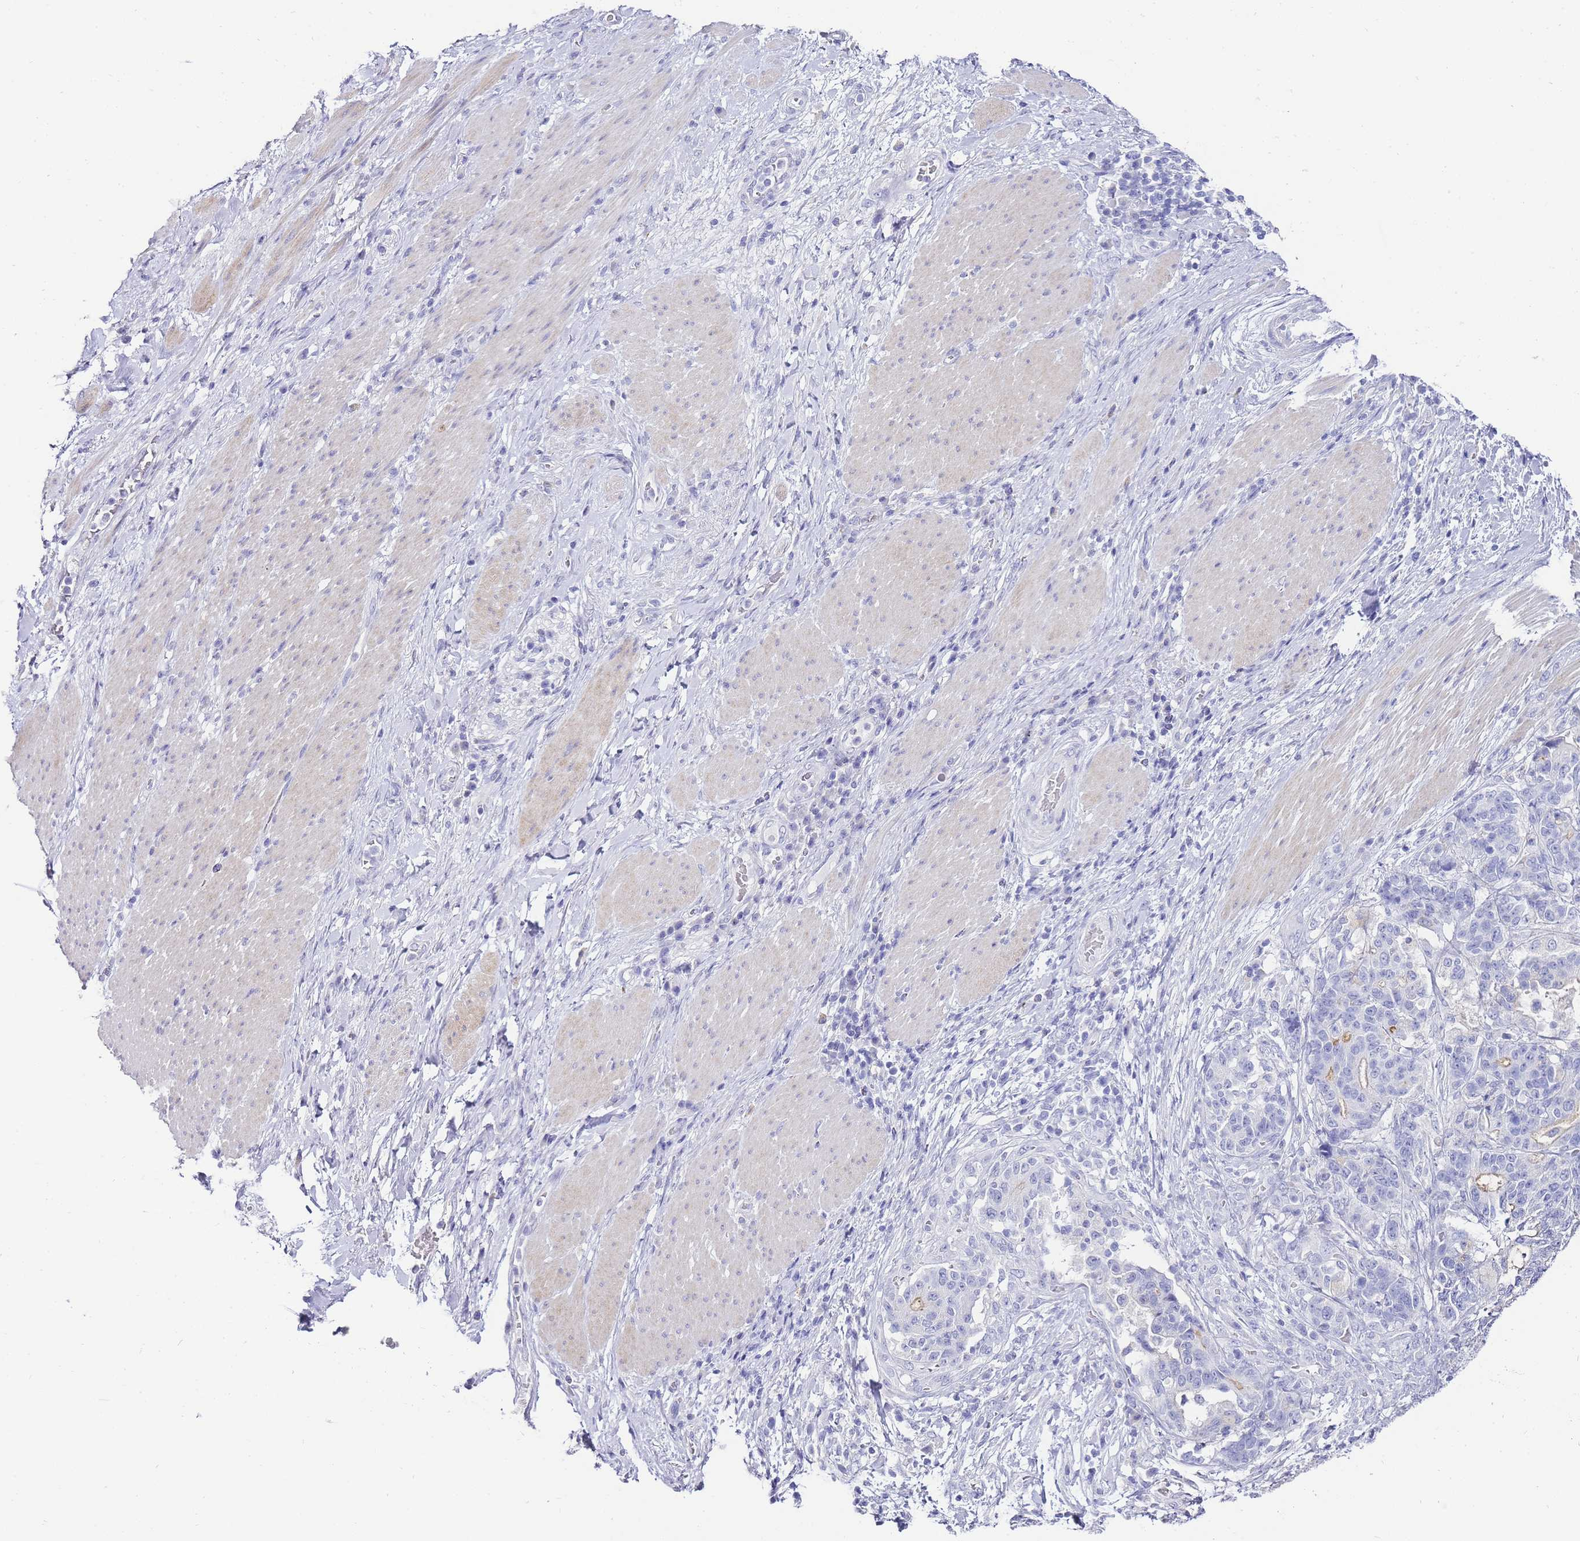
{"staining": {"intensity": "negative", "quantity": "none", "location": "none"}, "tissue": "stomach cancer", "cell_type": "Tumor cells", "image_type": "cancer", "snomed": [{"axis": "morphology", "description": "Normal tissue, NOS"}, {"axis": "morphology", "description": "Adenocarcinoma, NOS"}, {"axis": "topography", "description": "Stomach"}], "caption": "Image shows no protein positivity in tumor cells of stomach adenocarcinoma tissue.", "gene": "DPP4", "patient": {"sex": "female", "age": 64}}